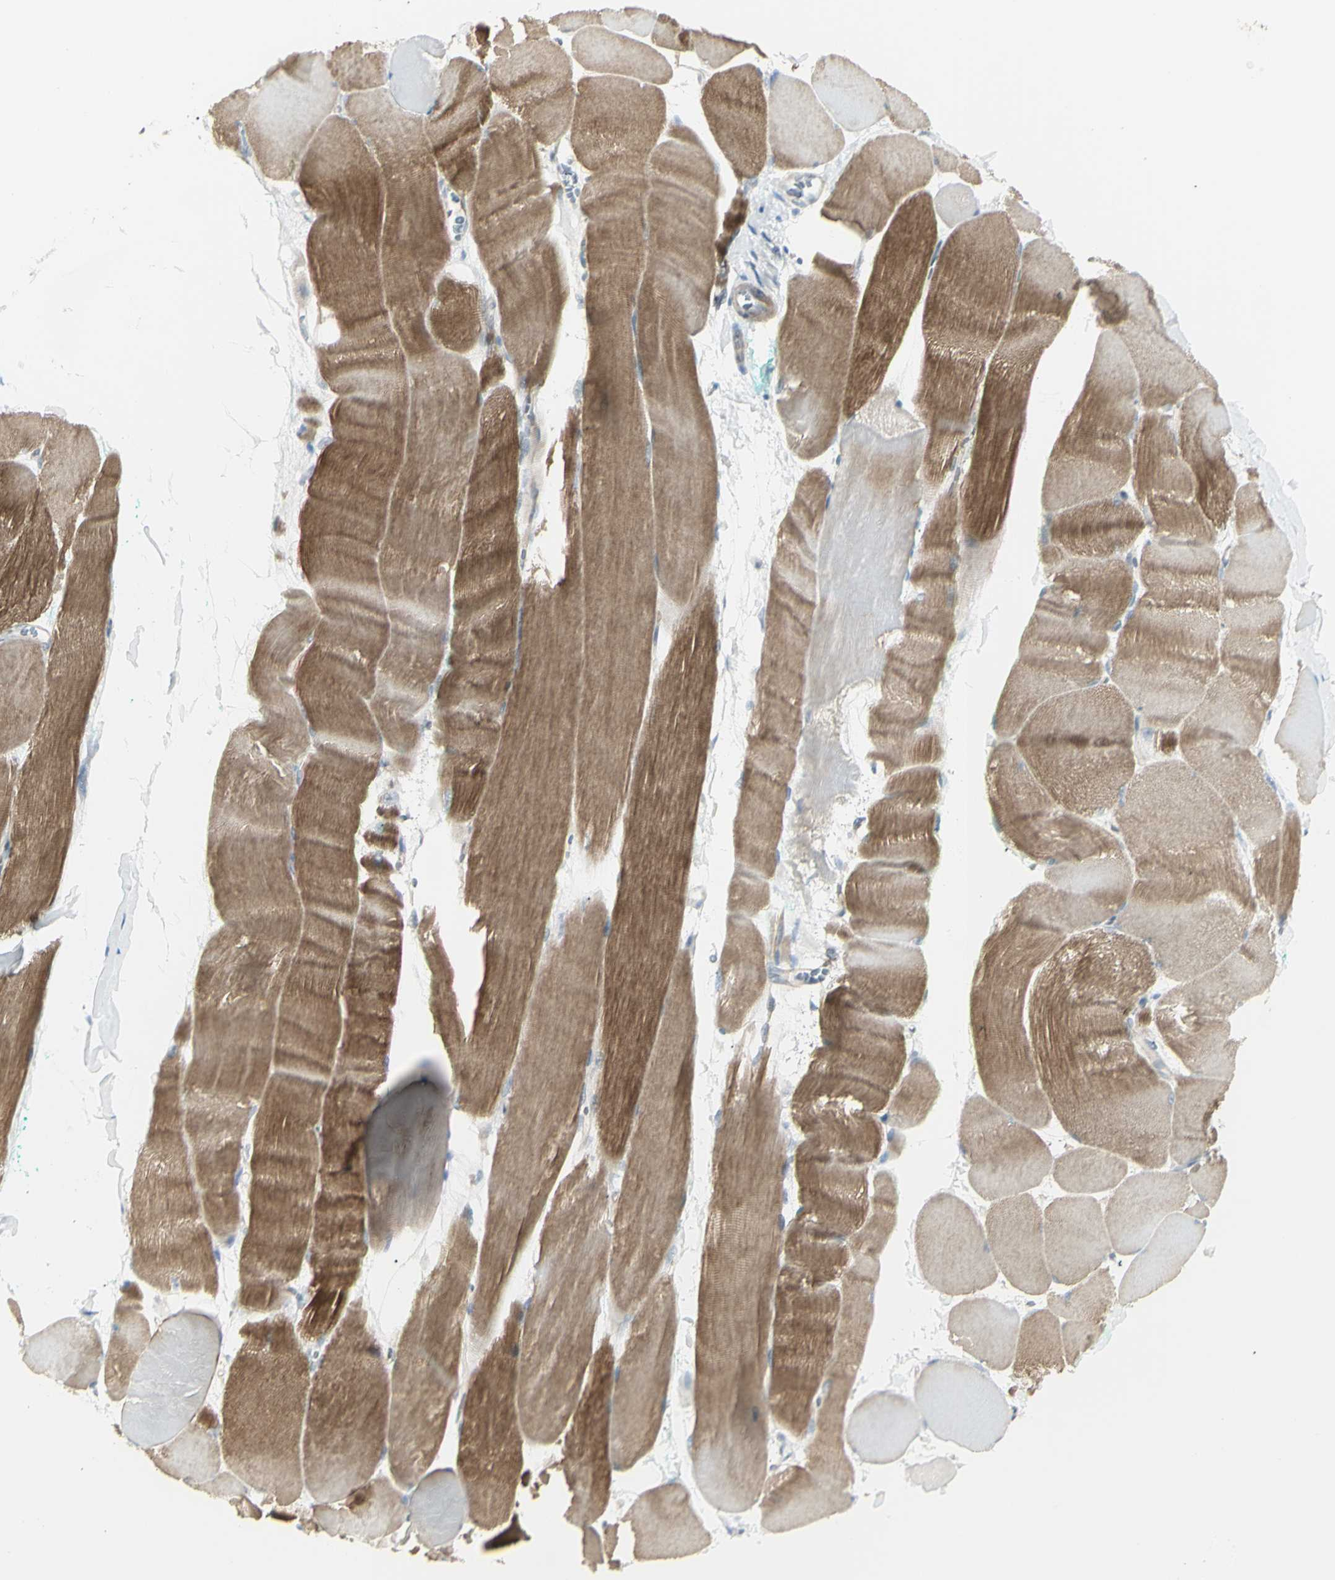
{"staining": {"intensity": "moderate", "quantity": ">75%", "location": "cytoplasmic/membranous"}, "tissue": "skeletal muscle", "cell_type": "Myocytes", "image_type": "normal", "snomed": [{"axis": "morphology", "description": "Normal tissue, NOS"}, {"axis": "morphology", "description": "Squamous cell carcinoma, NOS"}, {"axis": "topography", "description": "Skeletal muscle"}], "caption": "Approximately >75% of myocytes in normal human skeletal muscle exhibit moderate cytoplasmic/membranous protein expression as visualized by brown immunohistochemical staining.", "gene": "NDST4", "patient": {"sex": "male", "age": 51}}